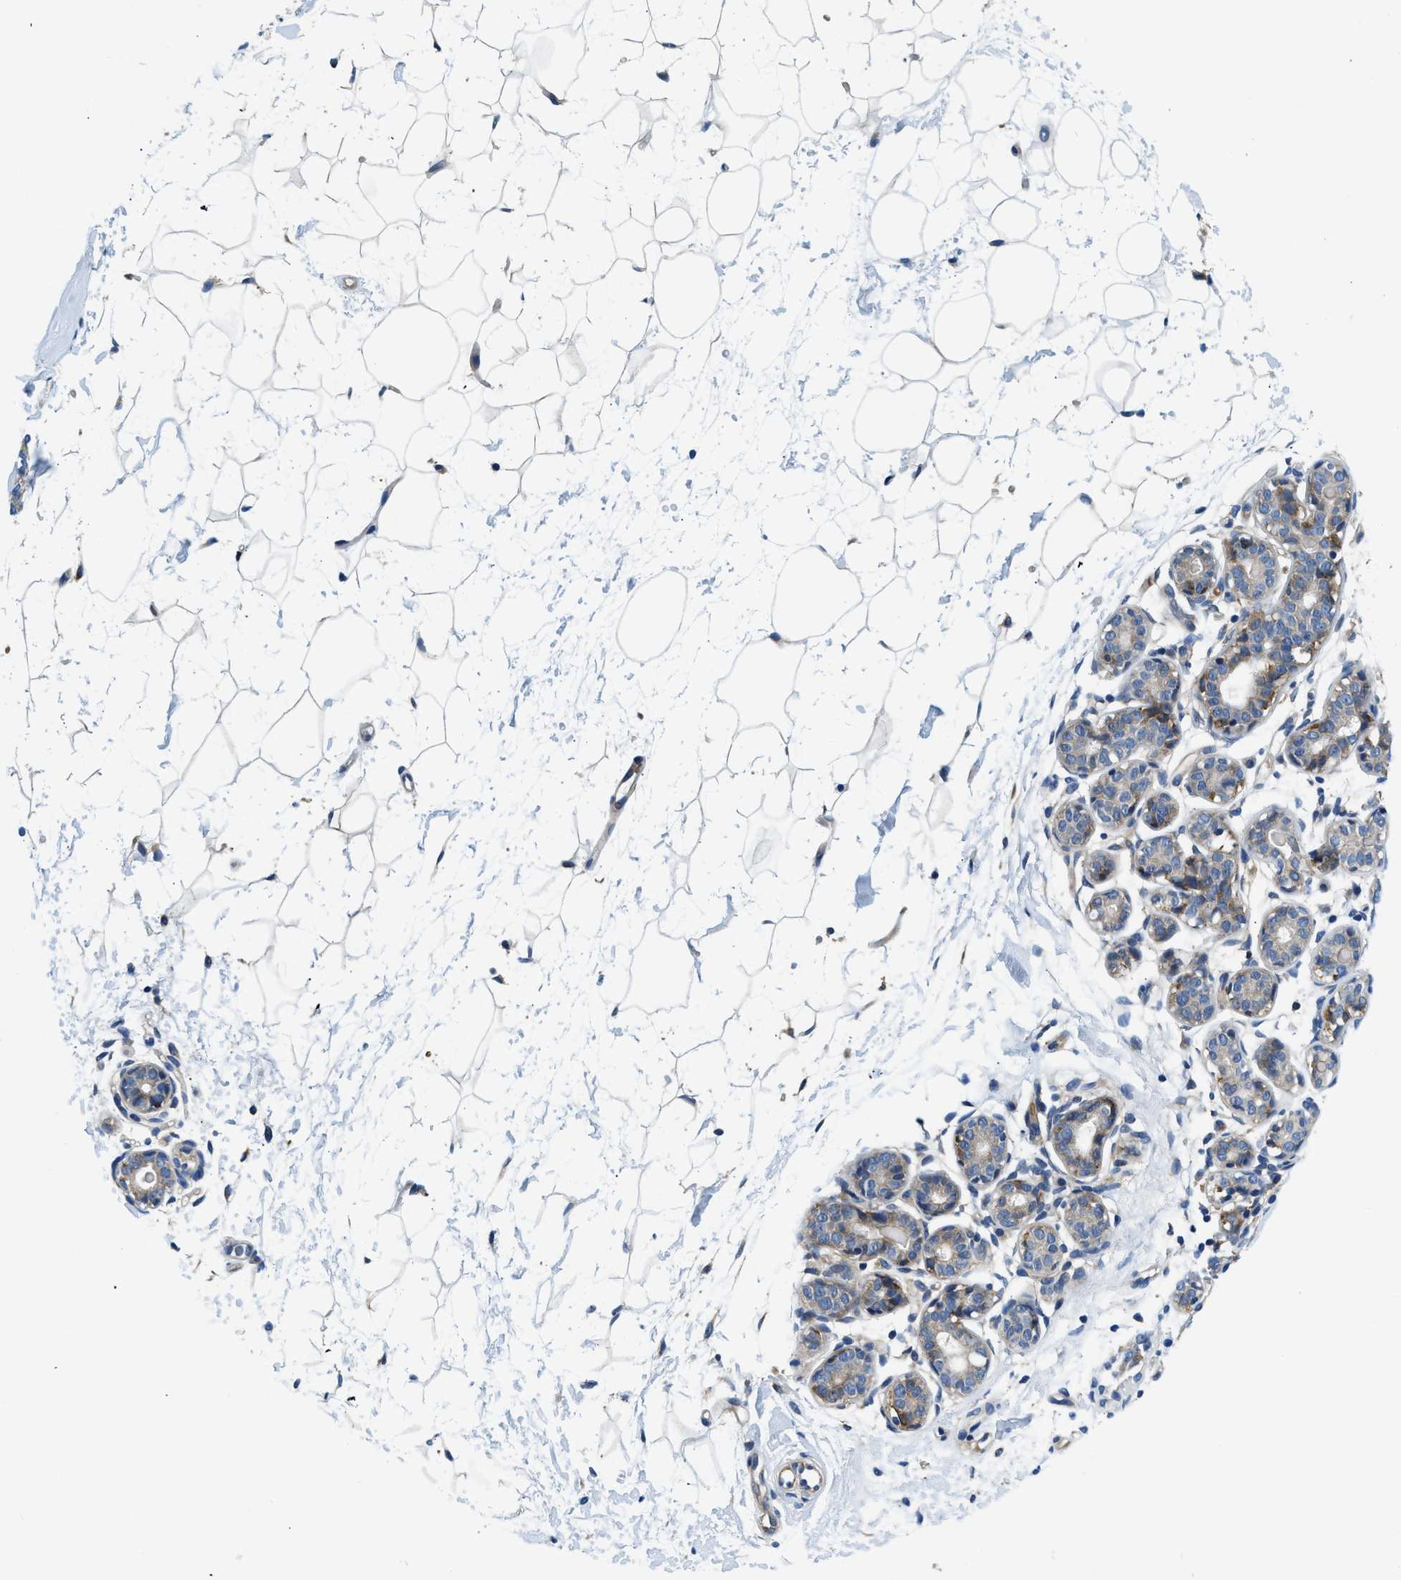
{"staining": {"intensity": "negative", "quantity": "none", "location": "none"}, "tissue": "breast", "cell_type": "Adipocytes", "image_type": "normal", "snomed": [{"axis": "morphology", "description": "Normal tissue, NOS"}, {"axis": "topography", "description": "Breast"}], "caption": "A micrograph of breast stained for a protein demonstrates no brown staining in adipocytes.", "gene": "LPIN2", "patient": {"sex": "female", "age": 22}}